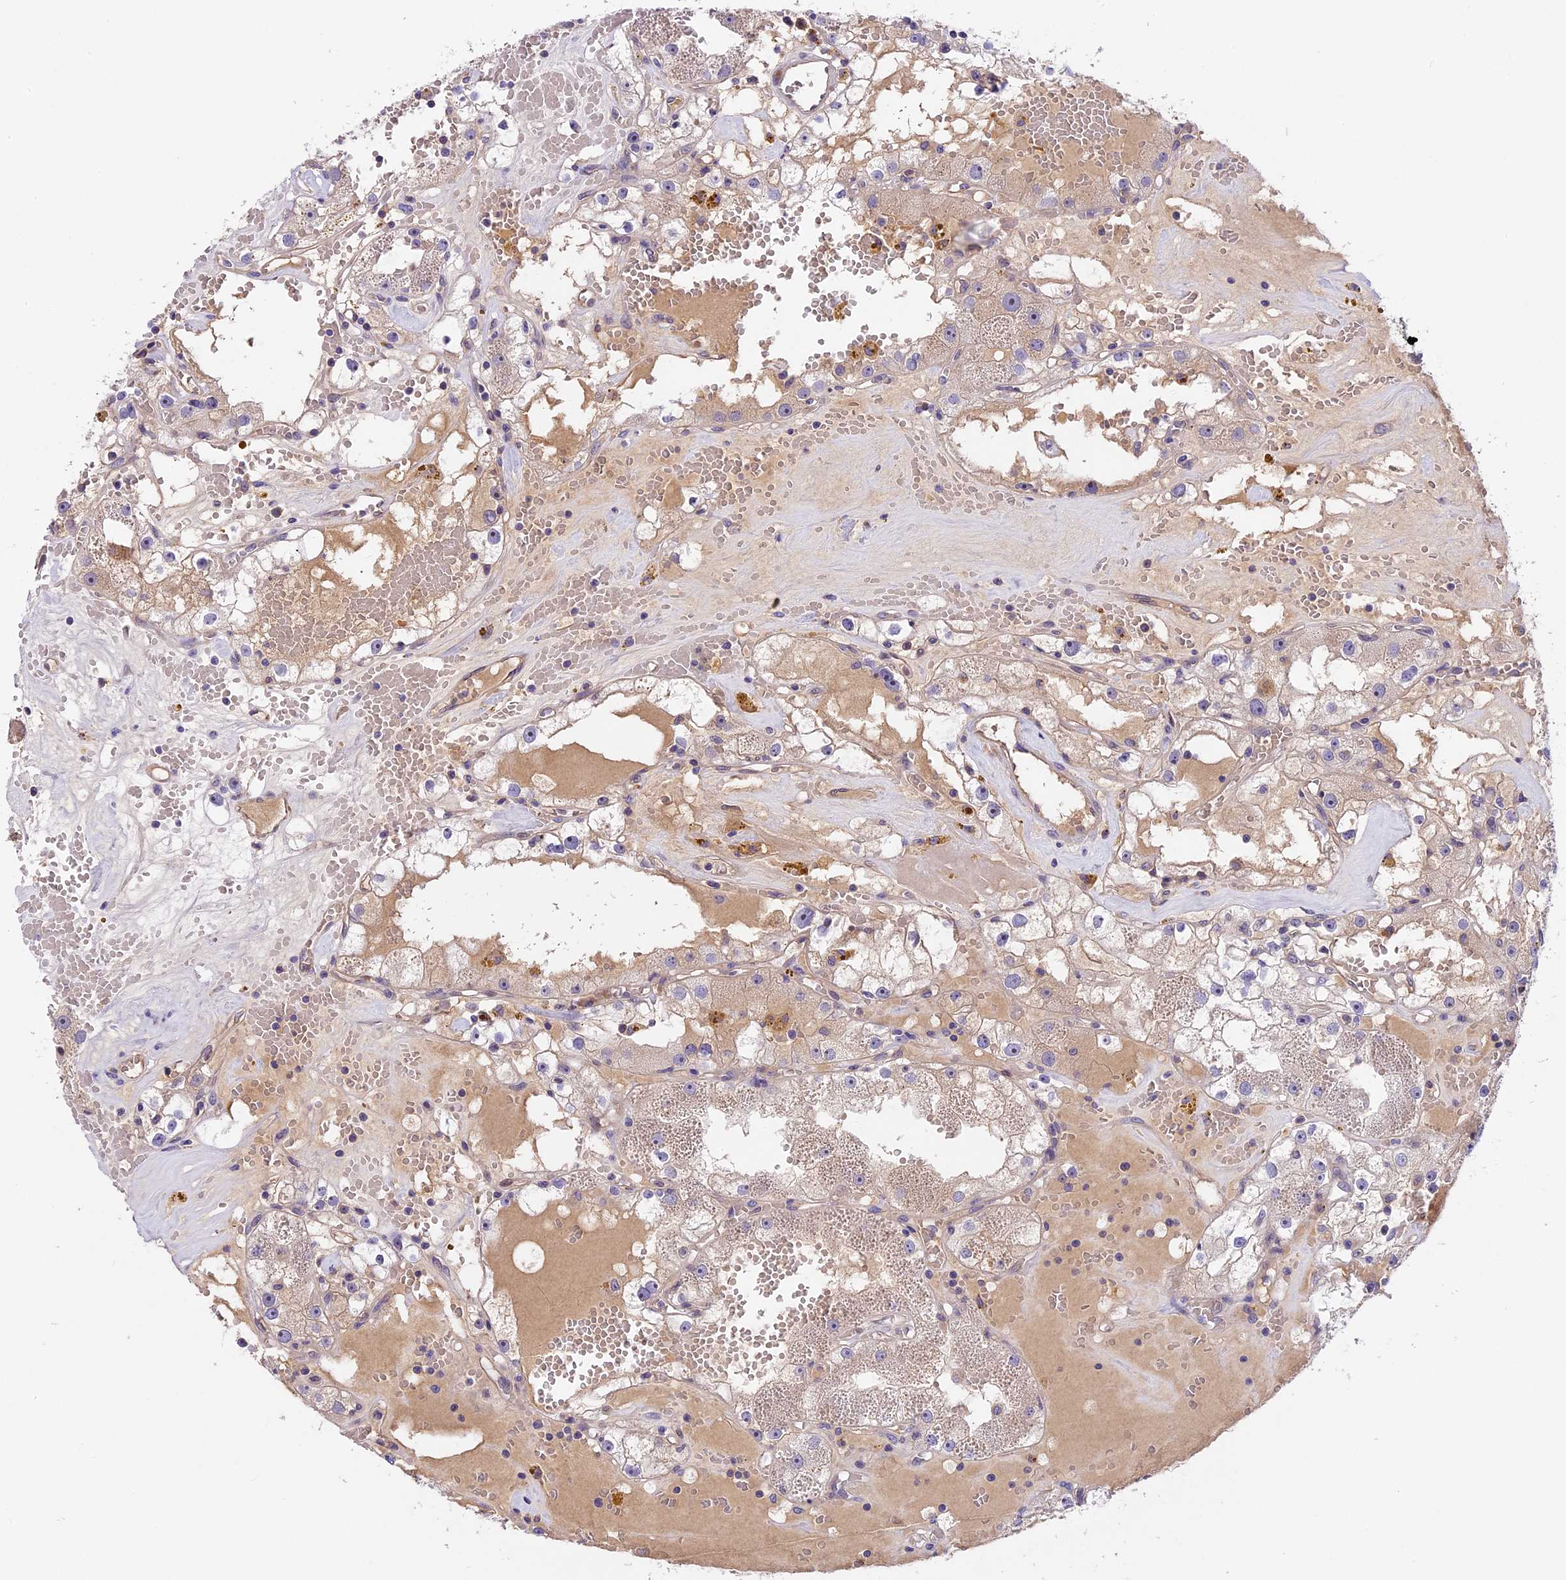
{"staining": {"intensity": "negative", "quantity": "none", "location": "none"}, "tissue": "renal cancer", "cell_type": "Tumor cells", "image_type": "cancer", "snomed": [{"axis": "morphology", "description": "Adenocarcinoma, NOS"}, {"axis": "topography", "description": "Kidney"}], "caption": "An IHC image of adenocarcinoma (renal) is shown. There is no staining in tumor cells of adenocarcinoma (renal). (DAB IHC, high magnification).", "gene": "CCDC32", "patient": {"sex": "male", "age": 56}}